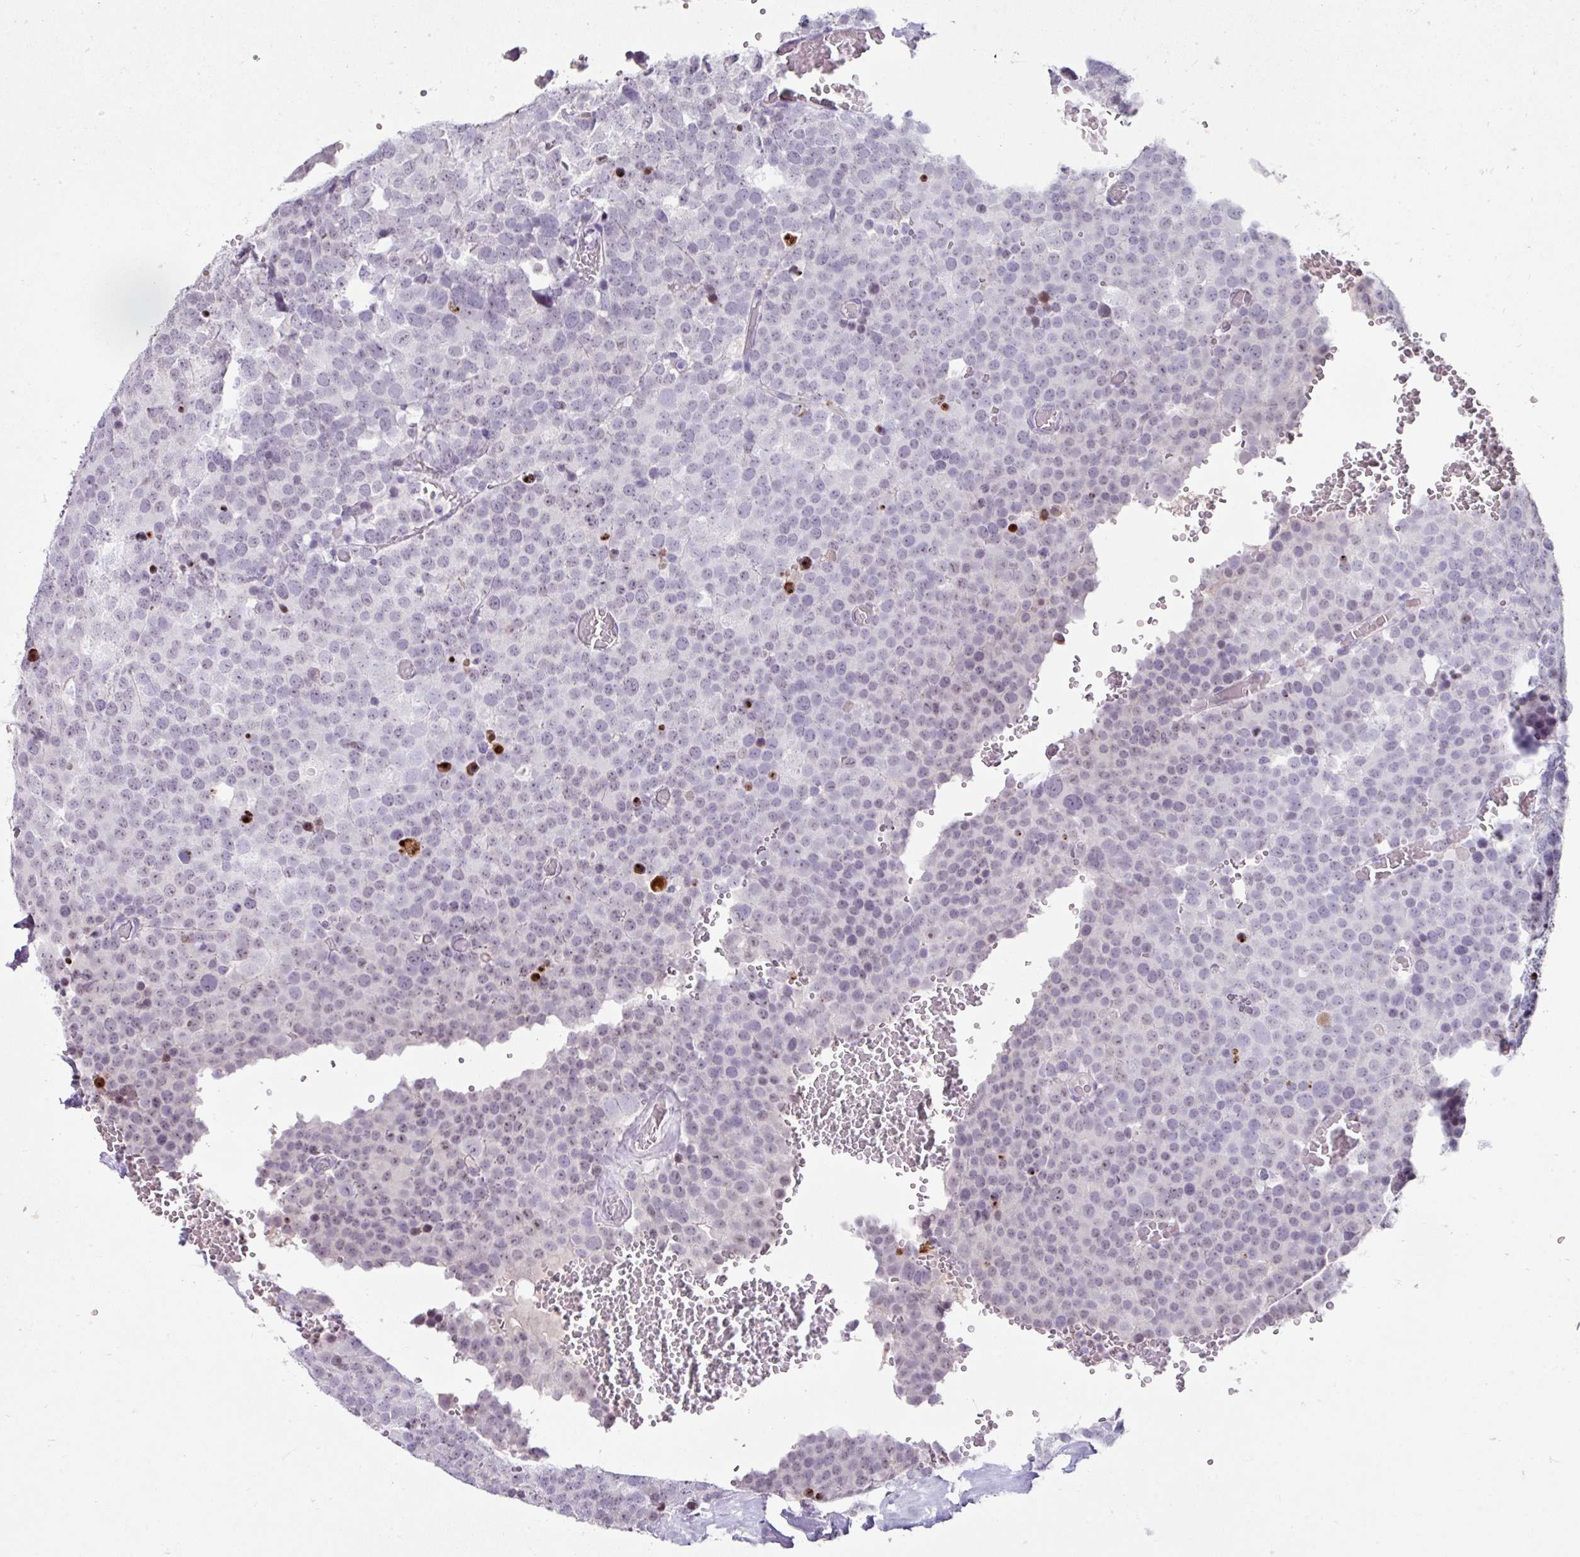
{"staining": {"intensity": "weak", "quantity": "<25%", "location": "nuclear"}, "tissue": "testis cancer", "cell_type": "Tumor cells", "image_type": "cancer", "snomed": [{"axis": "morphology", "description": "Seminoma, NOS"}, {"axis": "topography", "description": "Testis"}], "caption": "This is an immunohistochemistry (IHC) image of testis seminoma. There is no staining in tumor cells.", "gene": "TRA2A", "patient": {"sex": "male", "age": 71}}